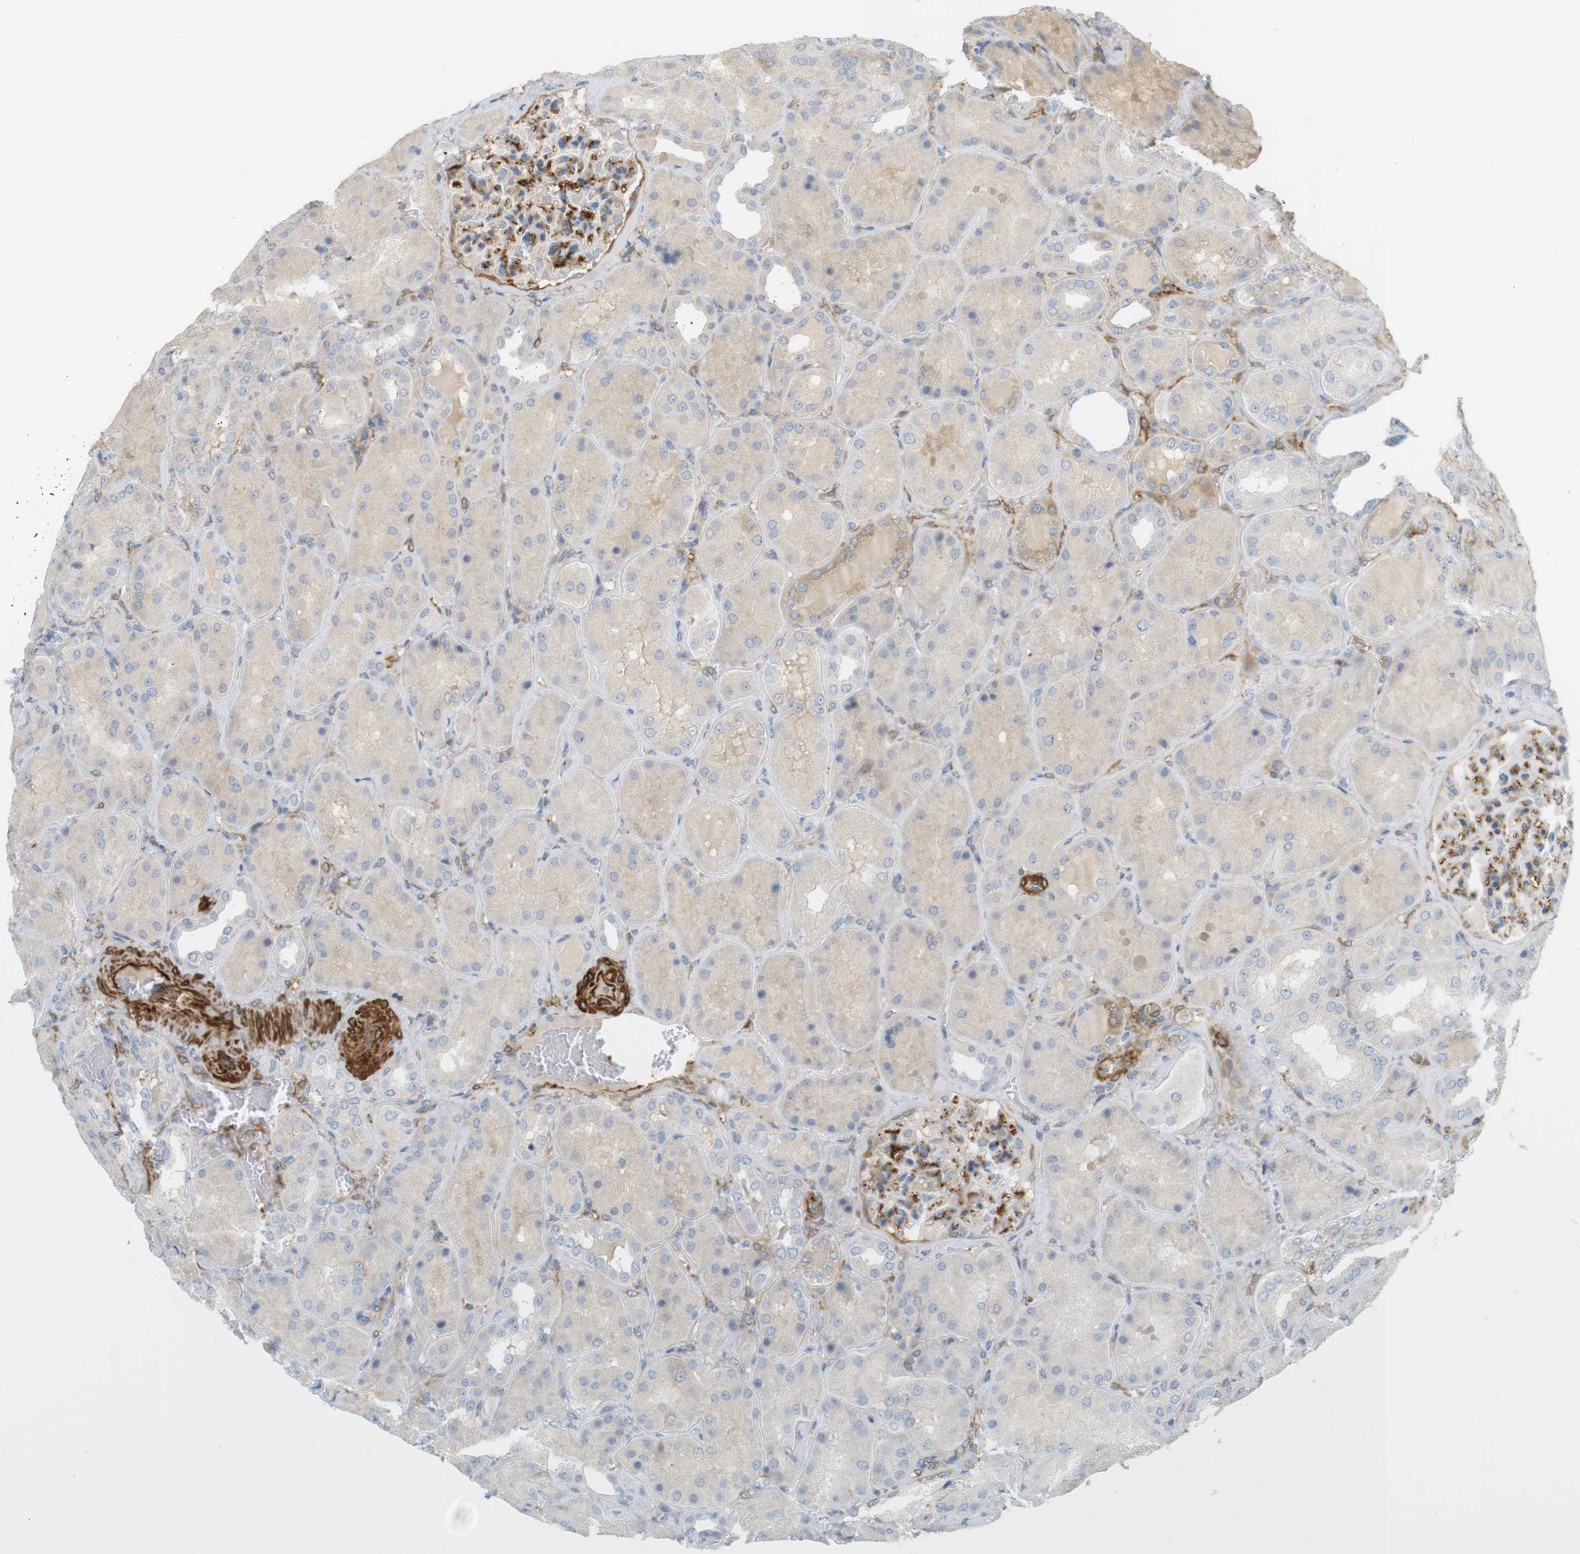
{"staining": {"intensity": "moderate", "quantity": ">75%", "location": "cytoplasmic/membranous"}, "tissue": "kidney", "cell_type": "Cells in glomeruli", "image_type": "normal", "snomed": [{"axis": "morphology", "description": "Normal tissue, NOS"}, {"axis": "topography", "description": "Kidney"}], "caption": "Cells in glomeruli show medium levels of moderate cytoplasmic/membranous positivity in about >75% of cells in benign kidney.", "gene": "PDE3A", "patient": {"sex": "female", "age": 56}}